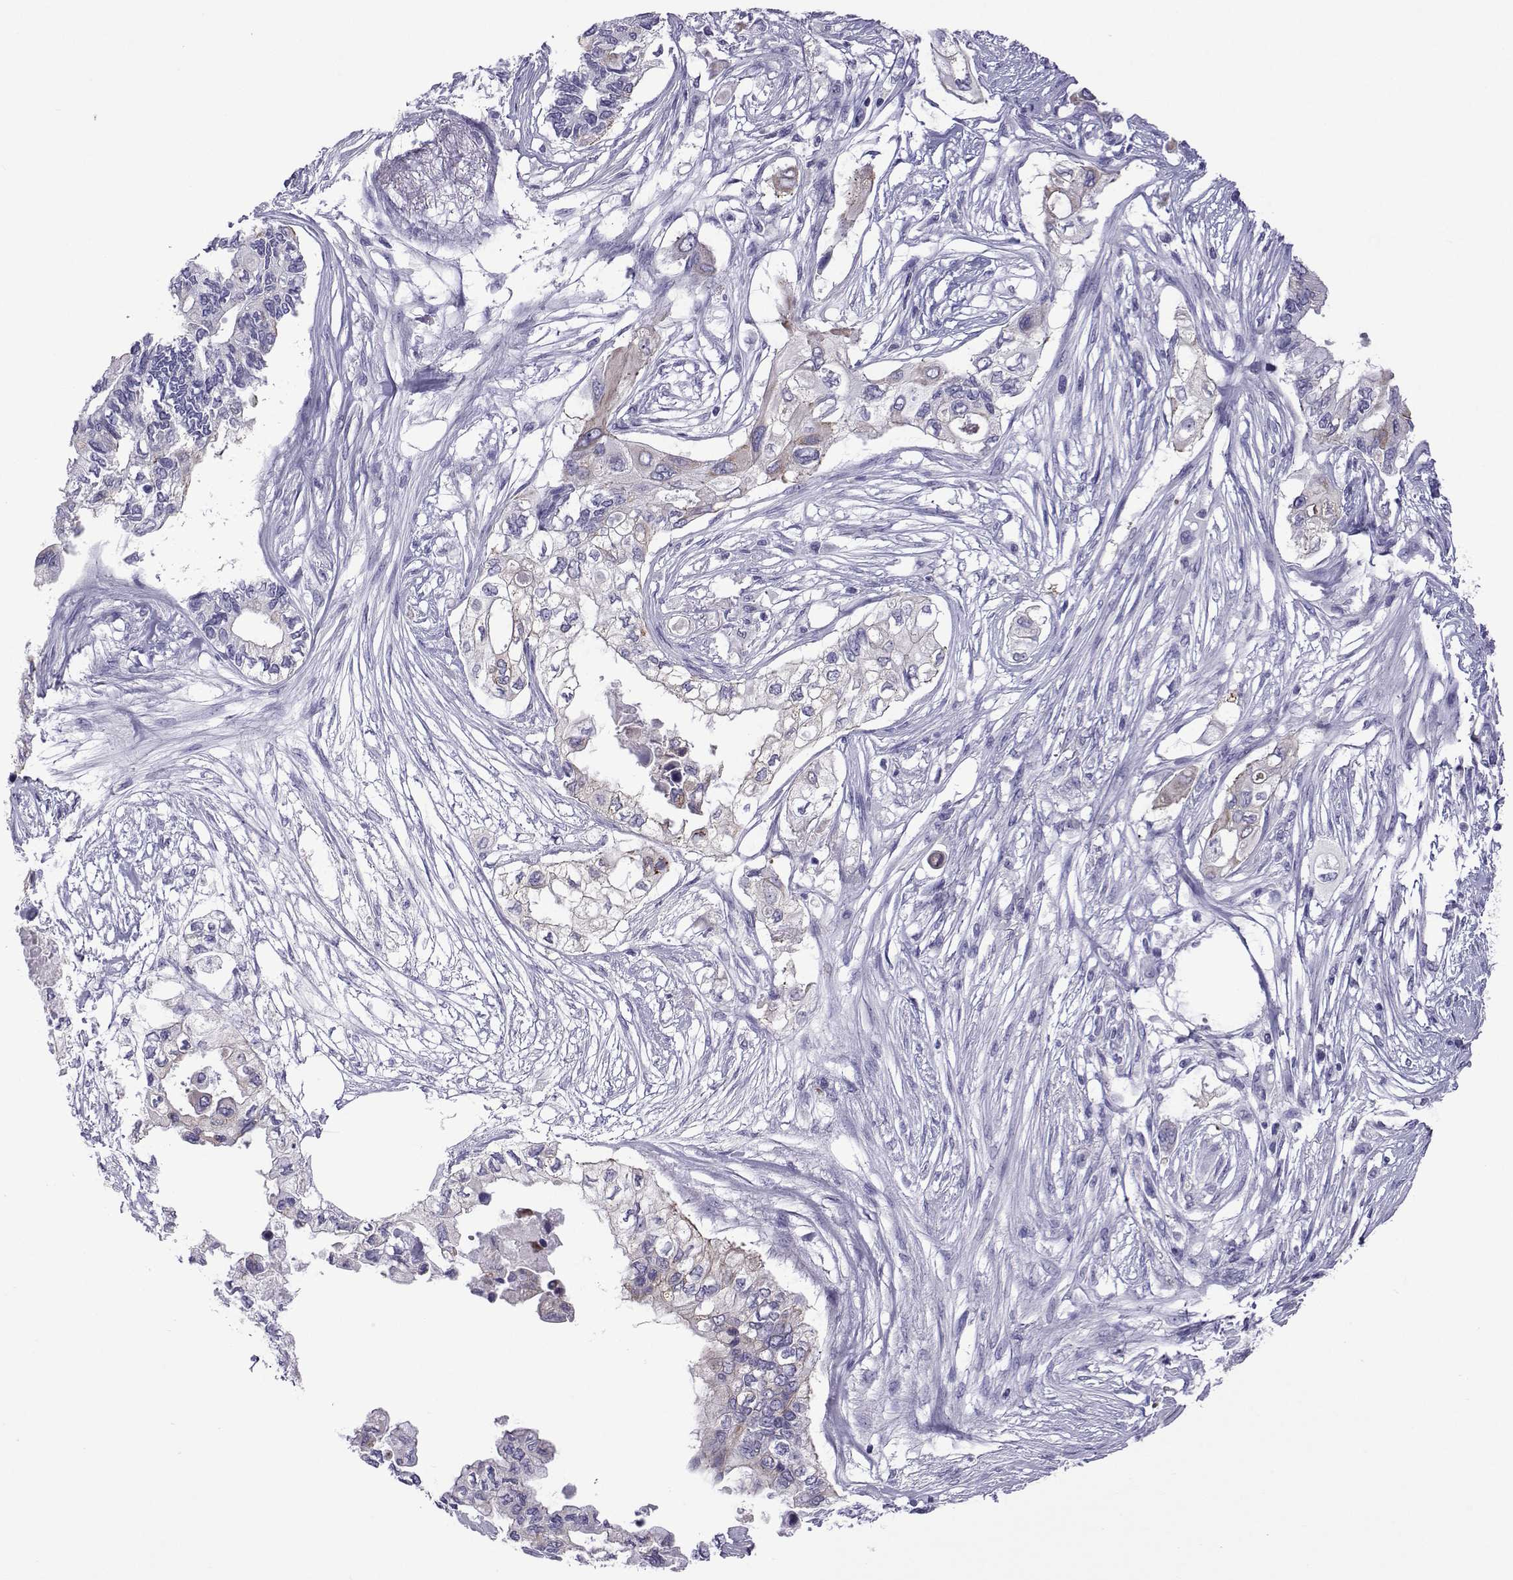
{"staining": {"intensity": "weak", "quantity": "<25%", "location": "cytoplasmic/membranous"}, "tissue": "pancreatic cancer", "cell_type": "Tumor cells", "image_type": "cancer", "snomed": [{"axis": "morphology", "description": "Adenocarcinoma, NOS"}, {"axis": "topography", "description": "Pancreas"}], "caption": "DAB (3,3'-diaminobenzidine) immunohistochemical staining of pancreatic cancer (adenocarcinoma) reveals no significant expression in tumor cells.", "gene": "COL22A1", "patient": {"sex": "female", "age": 63}}